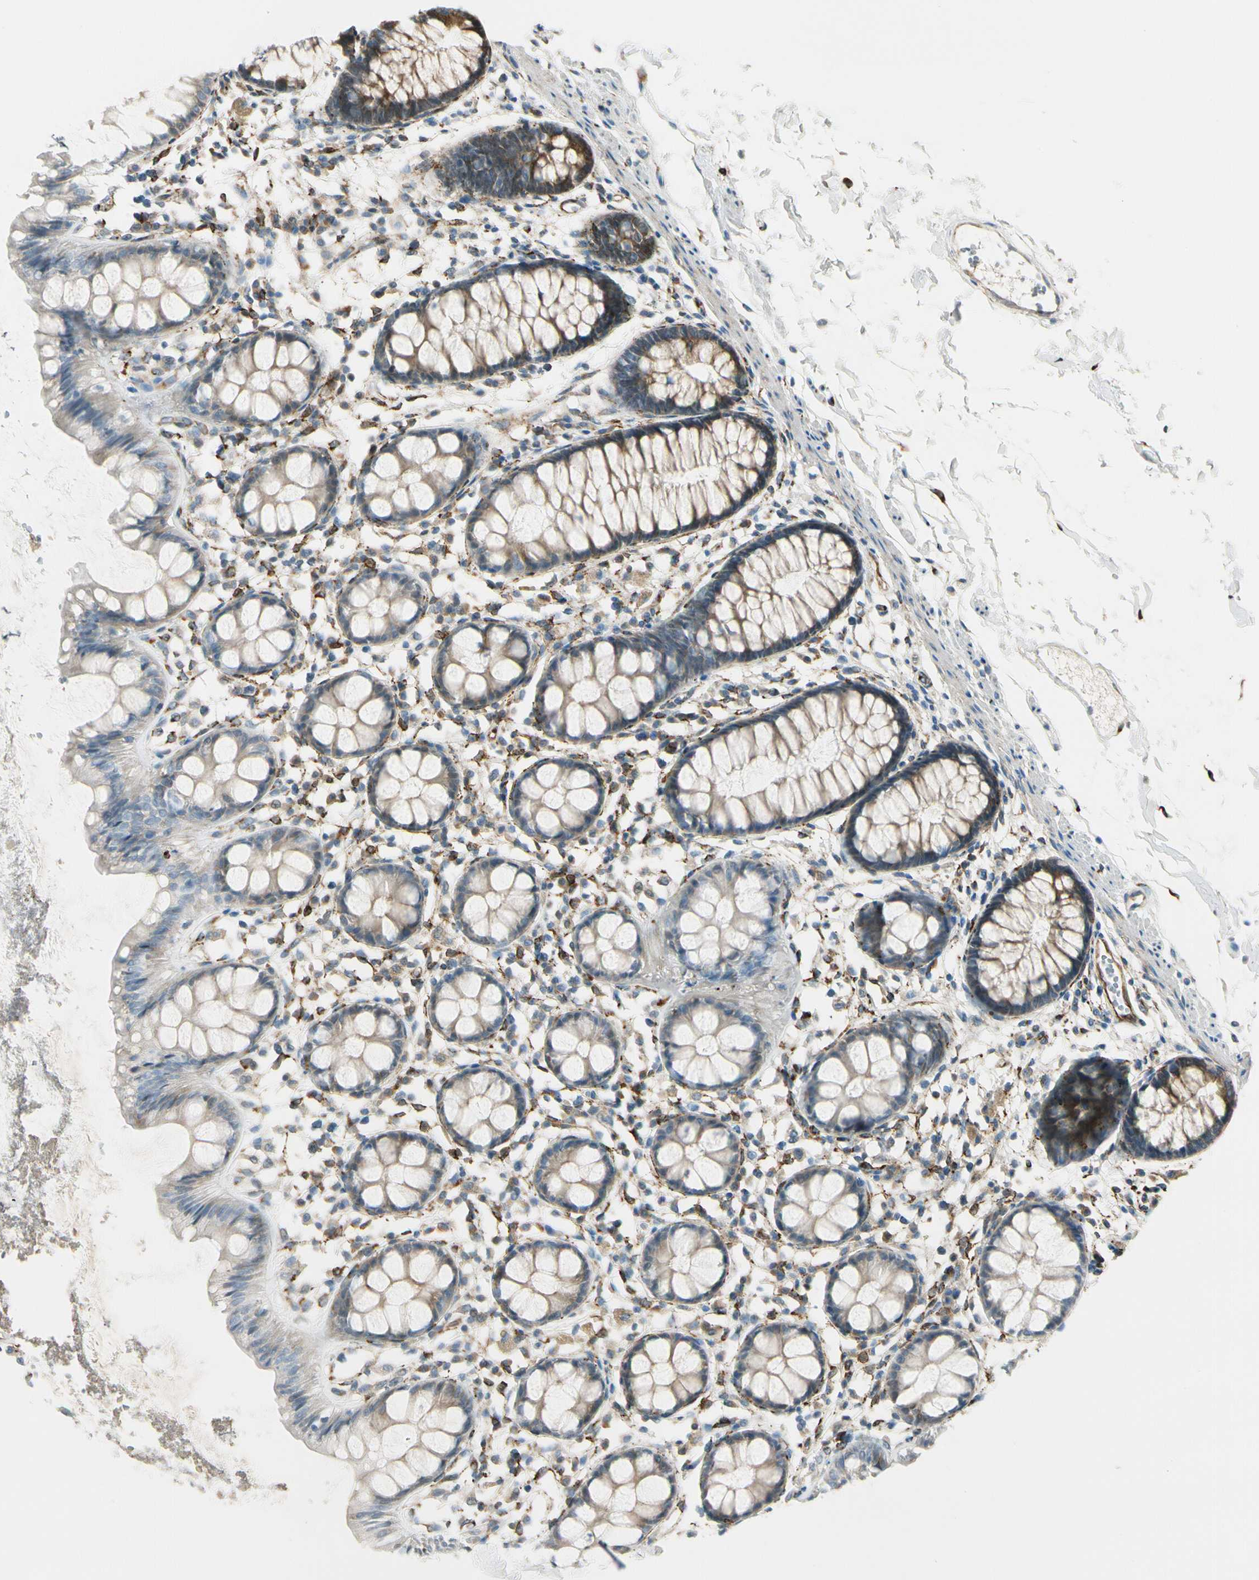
{"staining": {"intensity": "moderate", "quantity": ">75%", "location": "cytoplasmic/membranous"}, "tissue": "rectum", "cell_type": "Glandular cells", "image_type": "normal", "snomed": [{"axis": "morphology", "description": "Normal tissue, NOS"}, {"axis": "topography", "description": "Rectum"}], "caption": "Immunohistochemistry micrograph of normal human rectum stained for a protein (brown), which displays medium levels of moderate cytoplasmic/membranous expression in about >75% of glandular cells.", "gene": "FKBP7", "patient": {"sex": "female", "age": 66}}